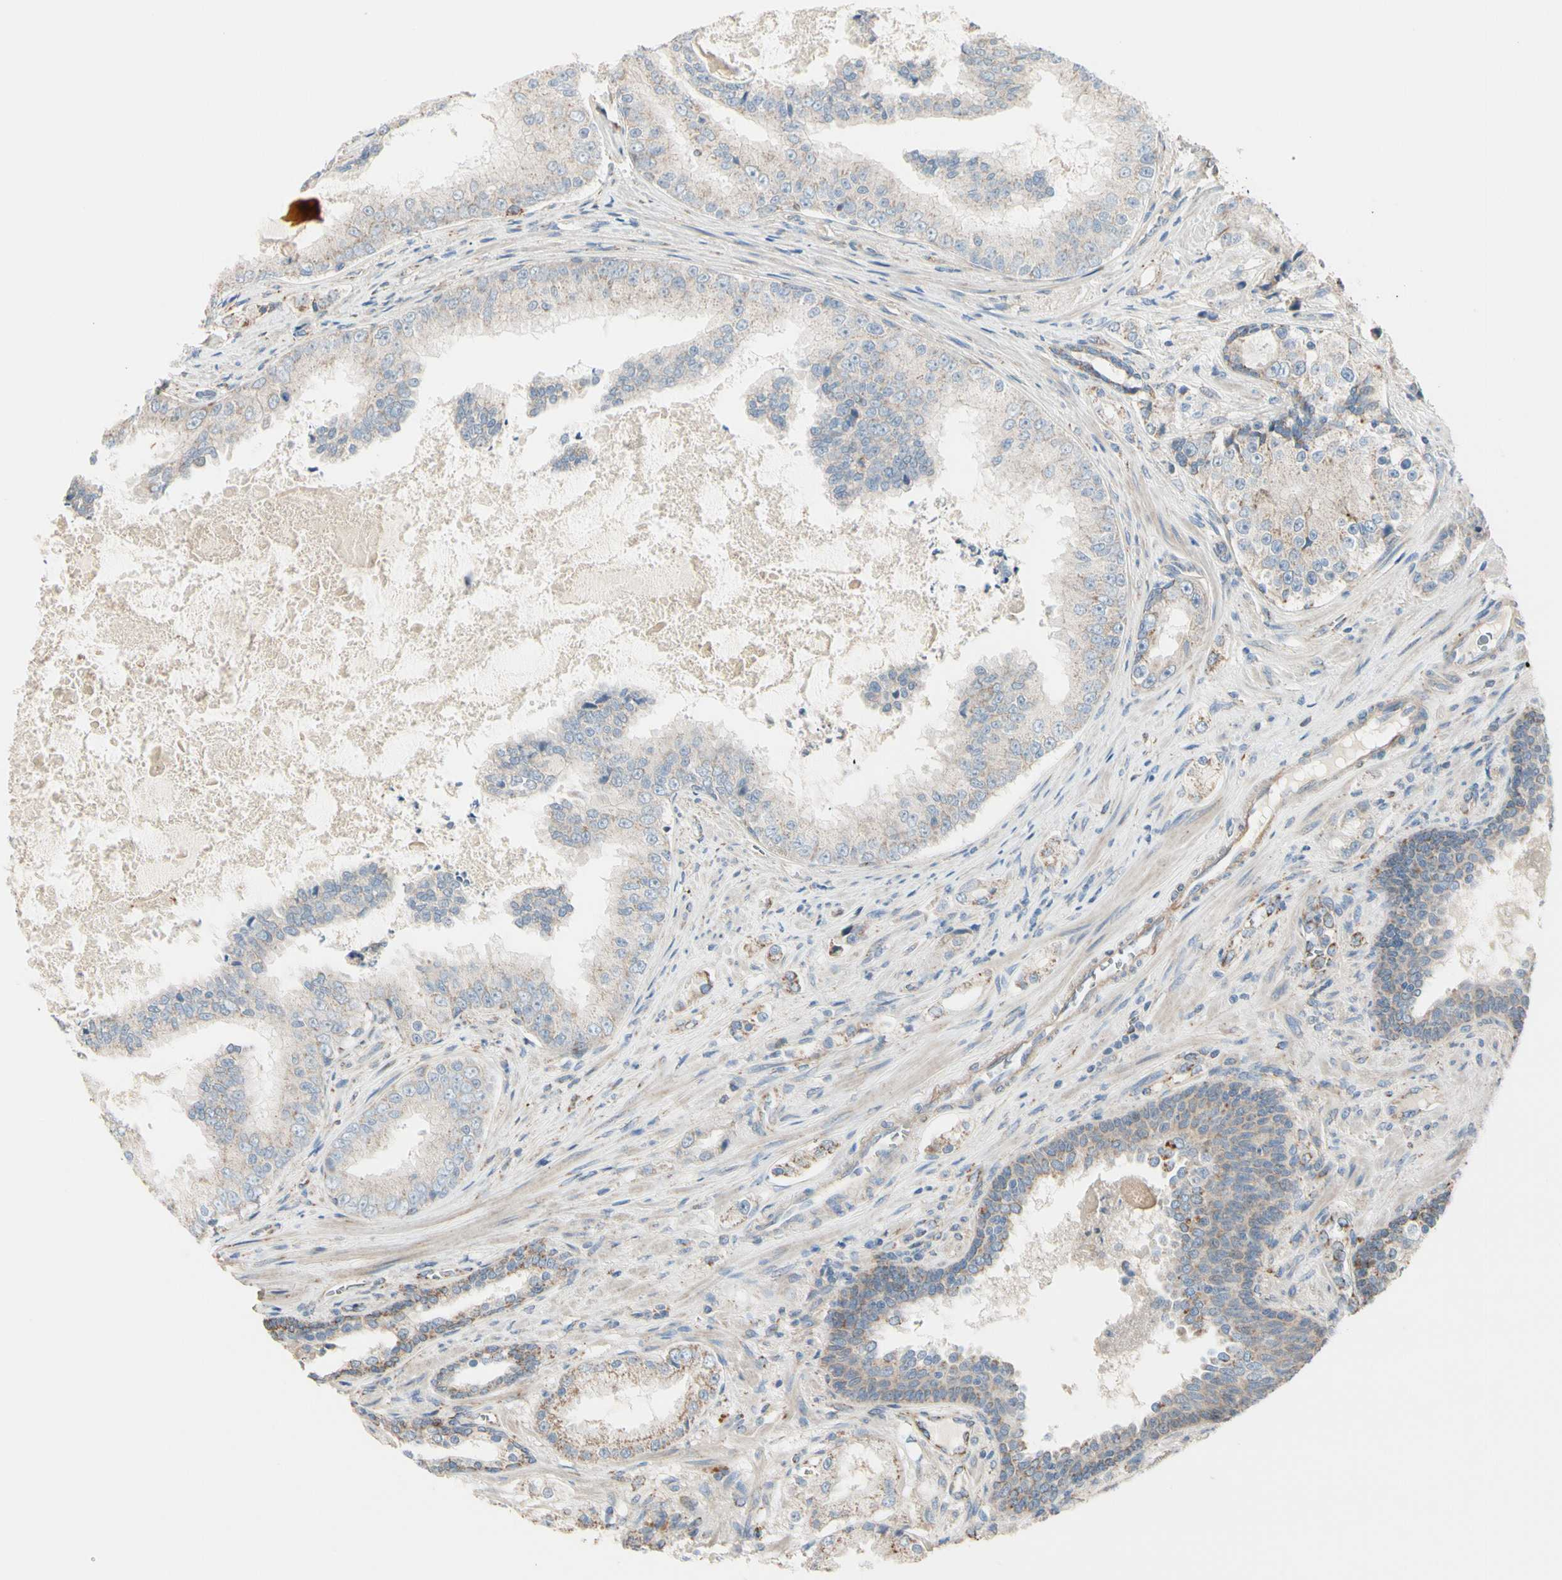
{"staining": {"intensity": "weak", "quantity": ">75%", "location": "cytoplasmic/membranous"}, "tissue": "prostate cancer", "cell_type": "Tumor cells", "image_type": "cancer", "snomed": [{"axis": "morphology", "description": "Adenocarcinoma, High grade"}, {"axis": "topography", "description": "Prostate"}], "caption": "Immunohistochemical staining of human prostate cancer exhibits low levels of weak cytoplasmic/membranous protein positivity in about >75% of tumor cells. (IHC, brightfield microscopy, high magnification).", "gene": "EPHA3", "patient": {"sex": "male", "age": 73}}